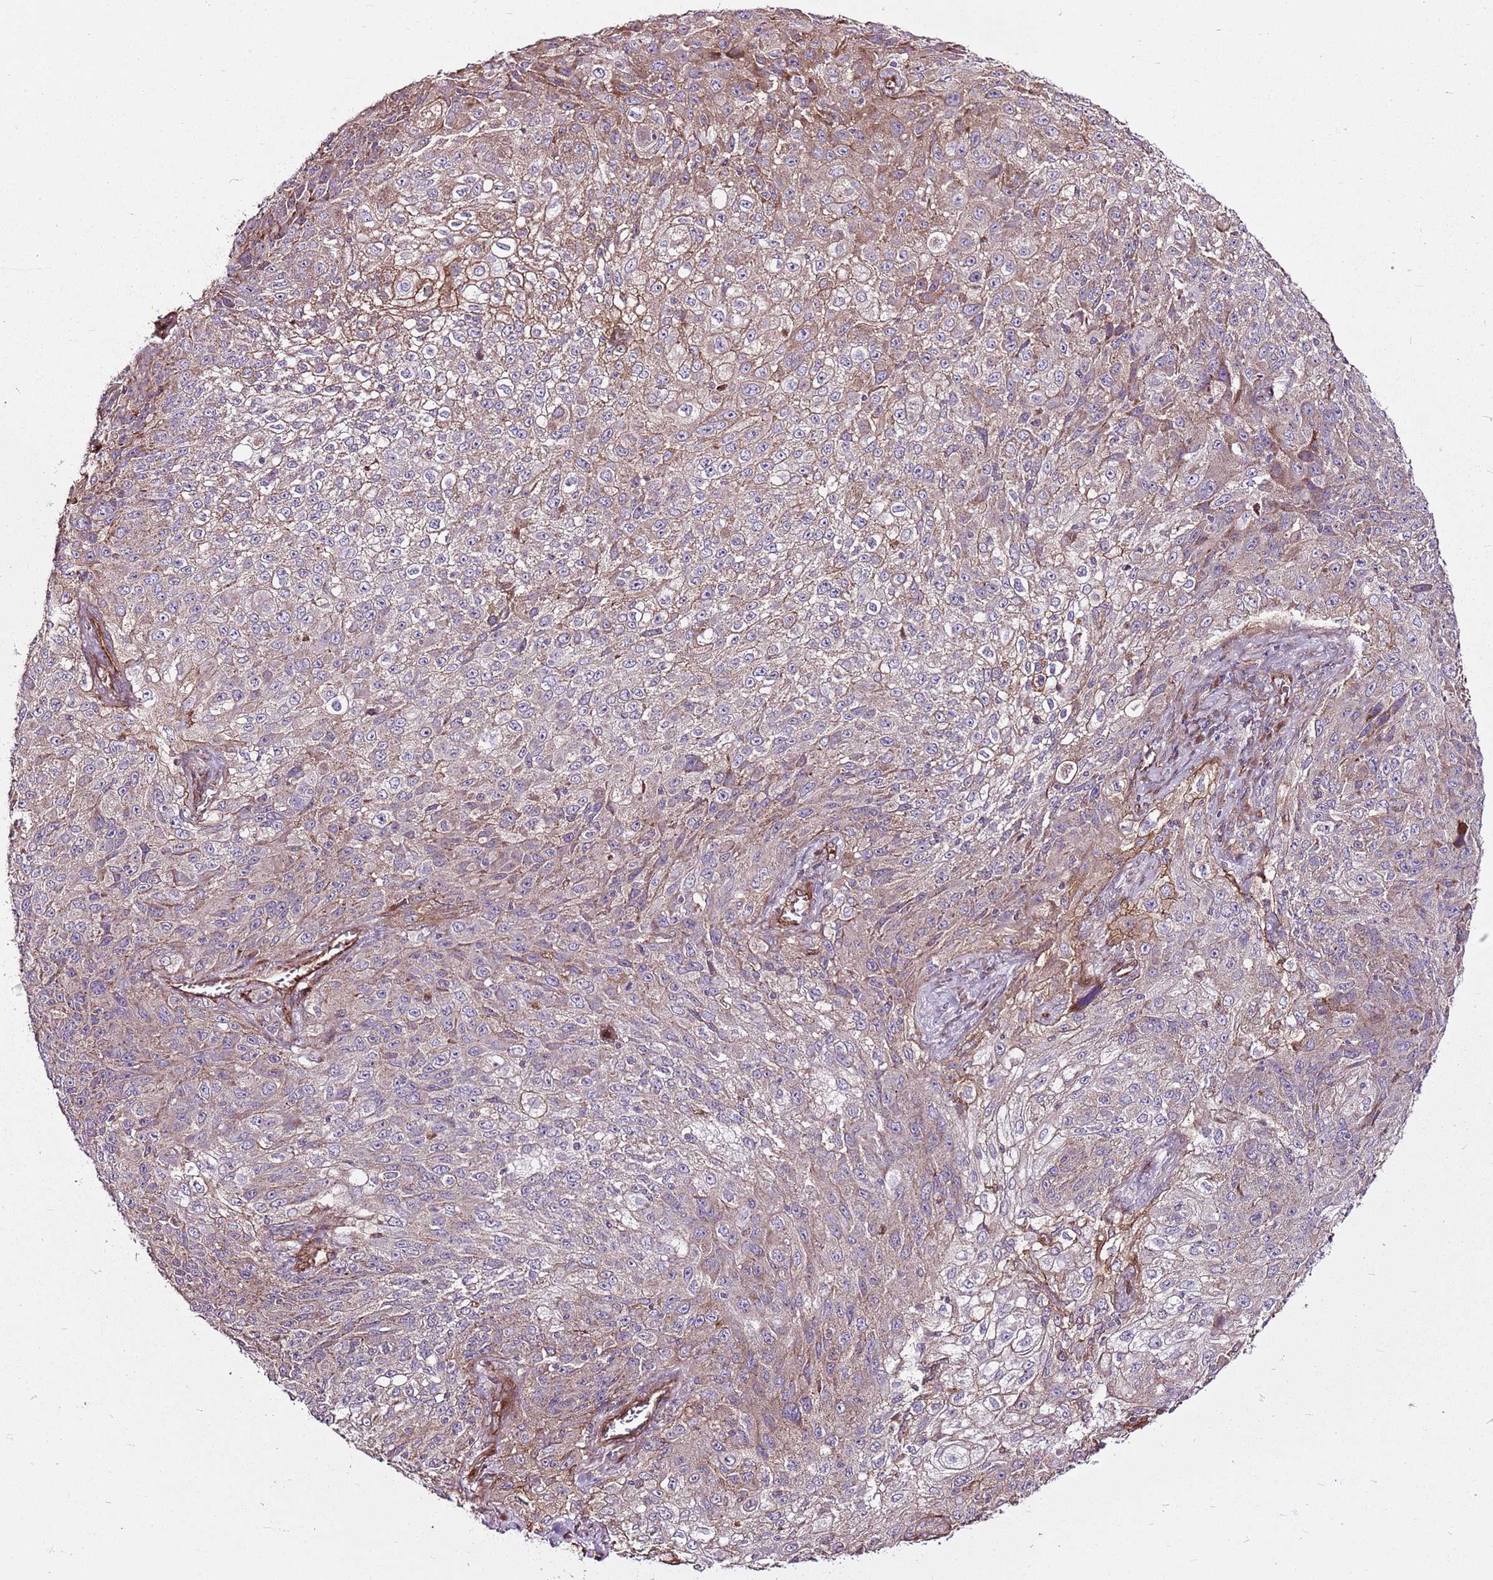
{"staining": {"intensity": "weak", "quantity": "25%-75%", "location": "cytoplasmic/membranous"}, "tissue": "lung cancer", "cell_type": "Tumor cells", "image_type": "cancer", "snomed": [{"axis": "morphology", "description": "Squamous cell carcinoma, NOS"}, {"axis": "topography", "description": "Lung"}], "caption": "The image displays a brown stain indicating the presence of a protein in the cytoplasmic/membranous of tumor cells in squamous cell carcinoma (lung).", "gene": "ZNF827", "patient": {"sex": "female", "age": 69}}